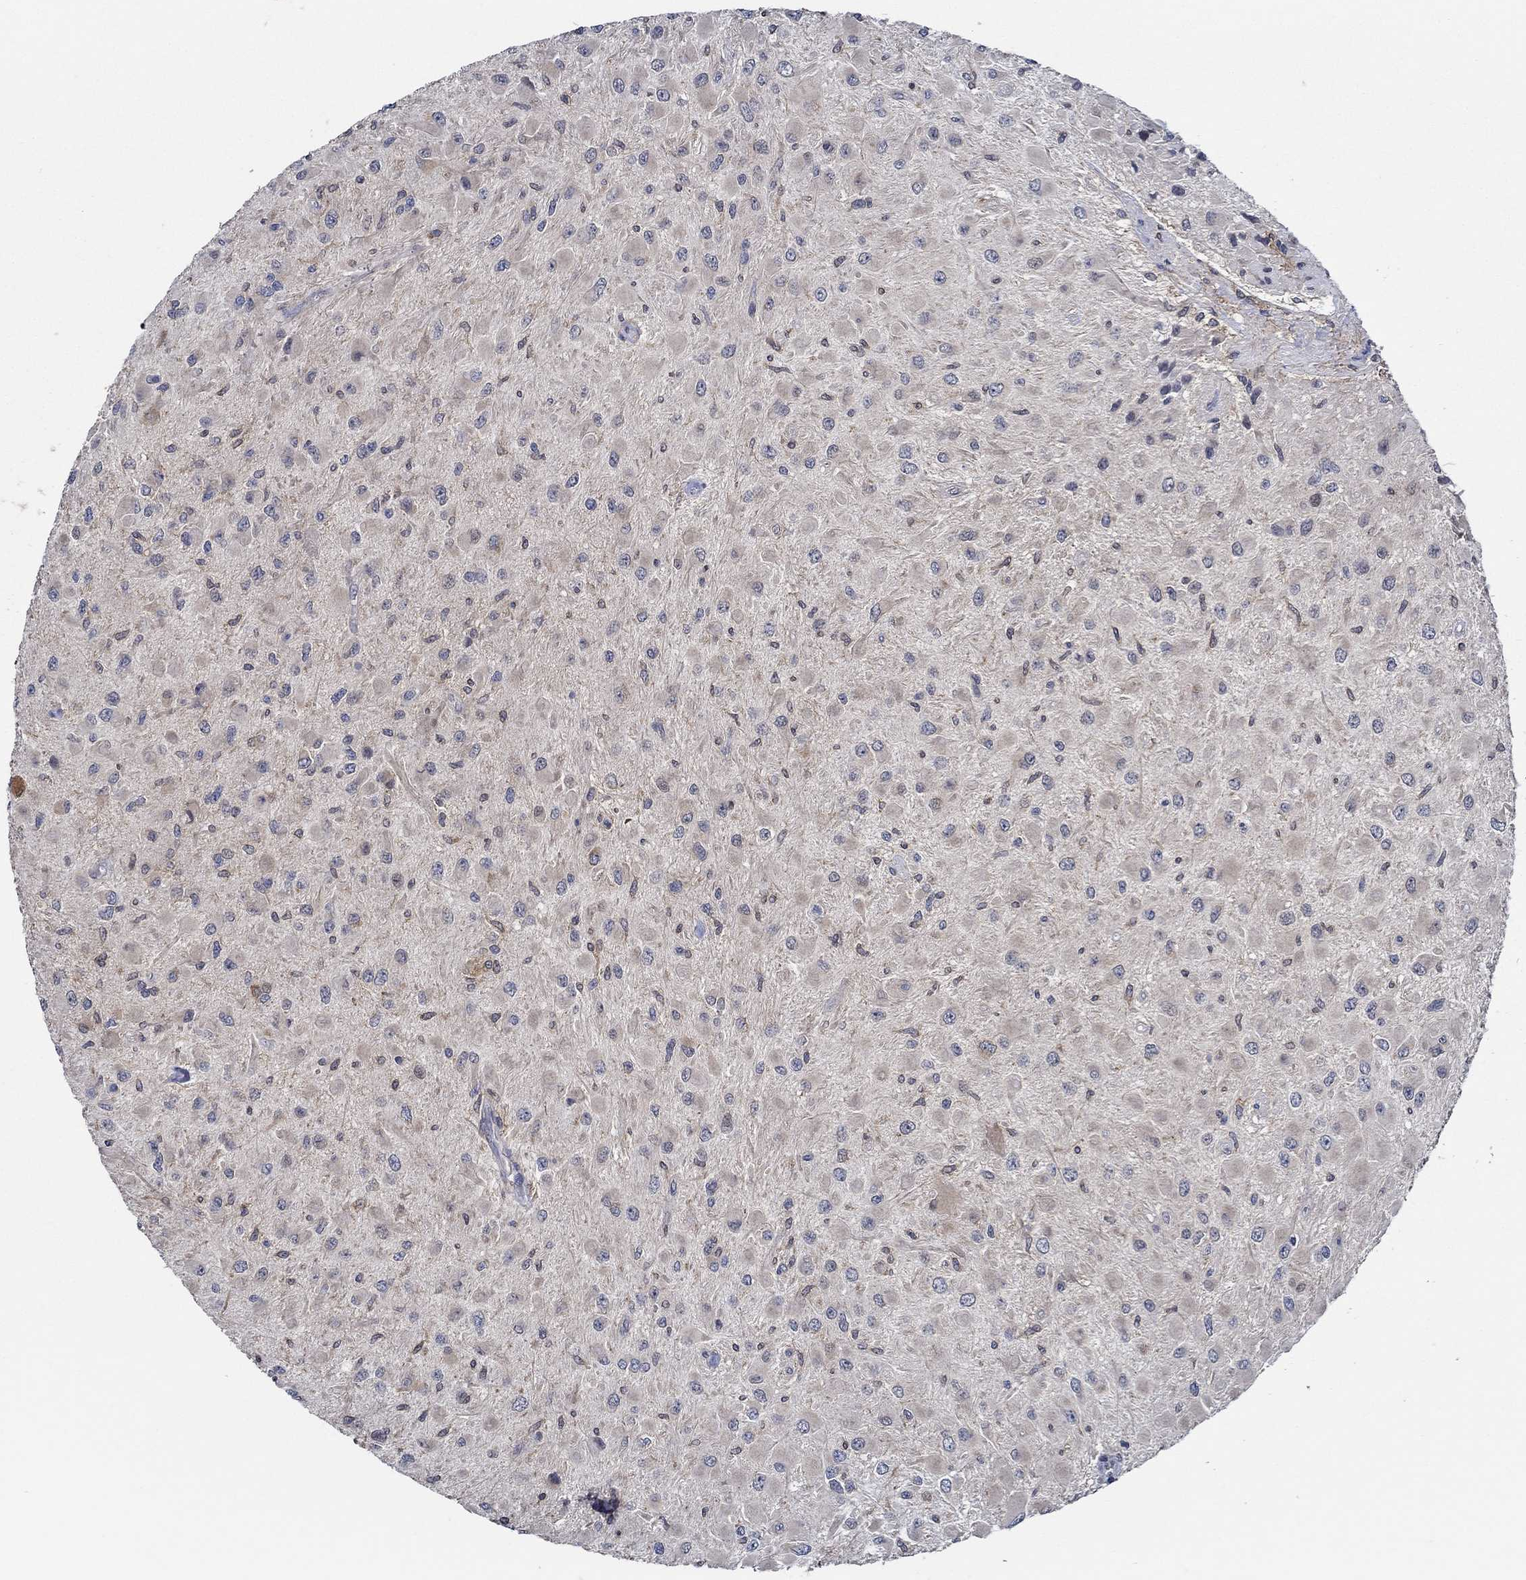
{"staining": {"intensity": "moderate", "quantity": "25%-75%", "location": "cytoplasmic/membranous"}, "tissue": "glioma", "cell_type": "Tumor cells", "image_type": "cancer", "snomed": [{"axis": "morphology", "description": "Glioma, malignant, High grade"}, {"axis": "topography", "description": "Cerebral cortex"}], "caption": "DAB (3,3'-diaminobenzidine) immunohistochemical staining of human malignant glioma (high-grade) shows moderate cytoplasmic/membranous protein staining in approximately 25%-75% of tumor cells.", "gene": "DACT1", "patient": {"sex": "male", "age": 35}}